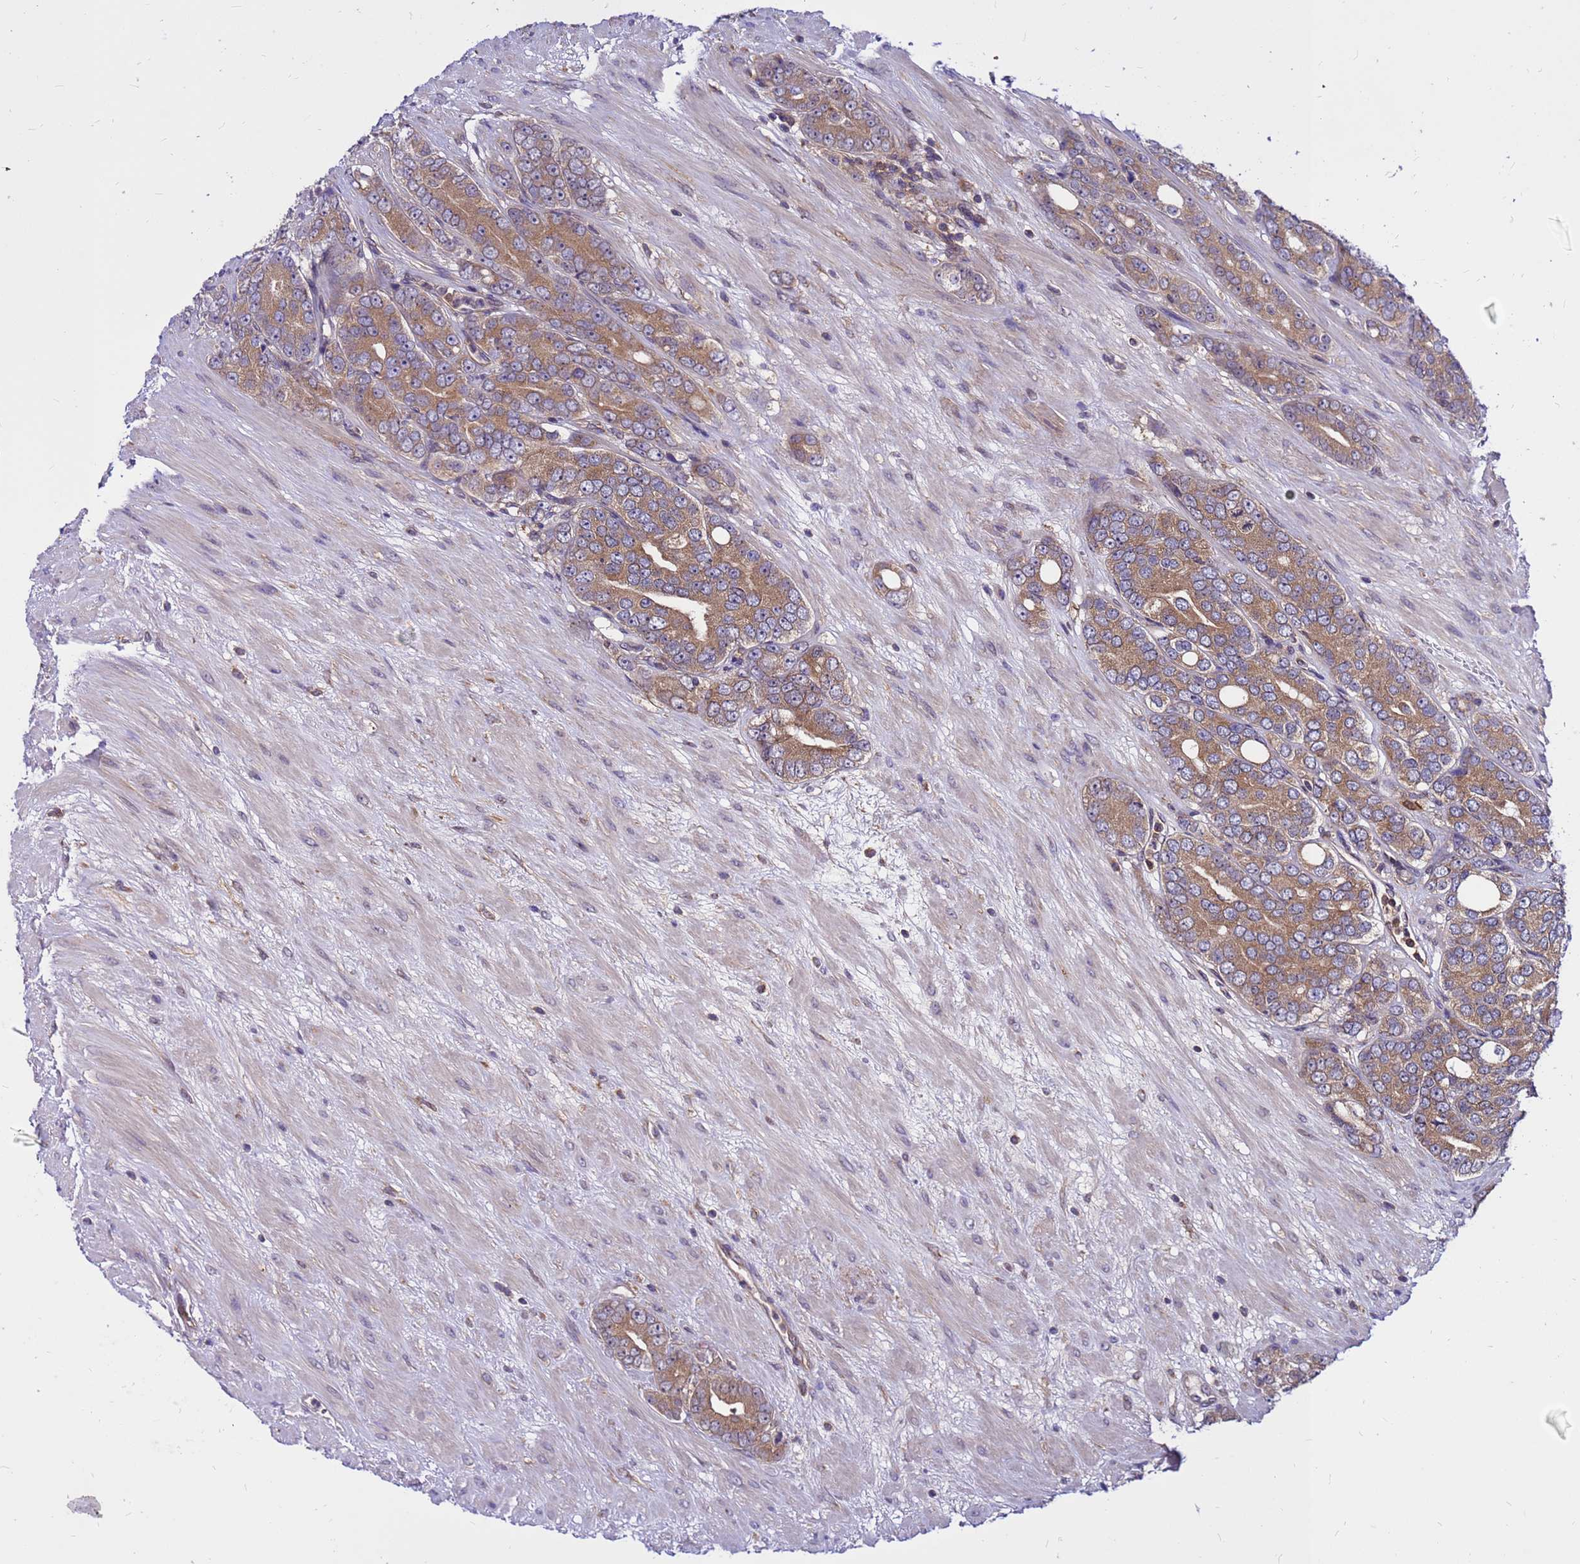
{"staining": {"intensity": "moderate", "quantity": ">75%", "location": "cytoplasmic/membranous"}, "tissue": "prostate cancer", "cell_type": "Tumor cells", "image_type": "cancer", "snomed": [{"axis": "morphology", "description": "Adenocarcinoma, High grade"}, {"axis": "topography", "description": "Prostate"}], "caption": "Immunohistochemistry (IHC) photomicrograph of adenocarcinoma (high-grade) (prostate) stained for a protein (brown), which demonstrates medium levels of moderate cytoplasmic/membranous expression in approximately >75% of tumor cells.", "gene": "GET3", "patient": {"sex": "male", "age": 64}}